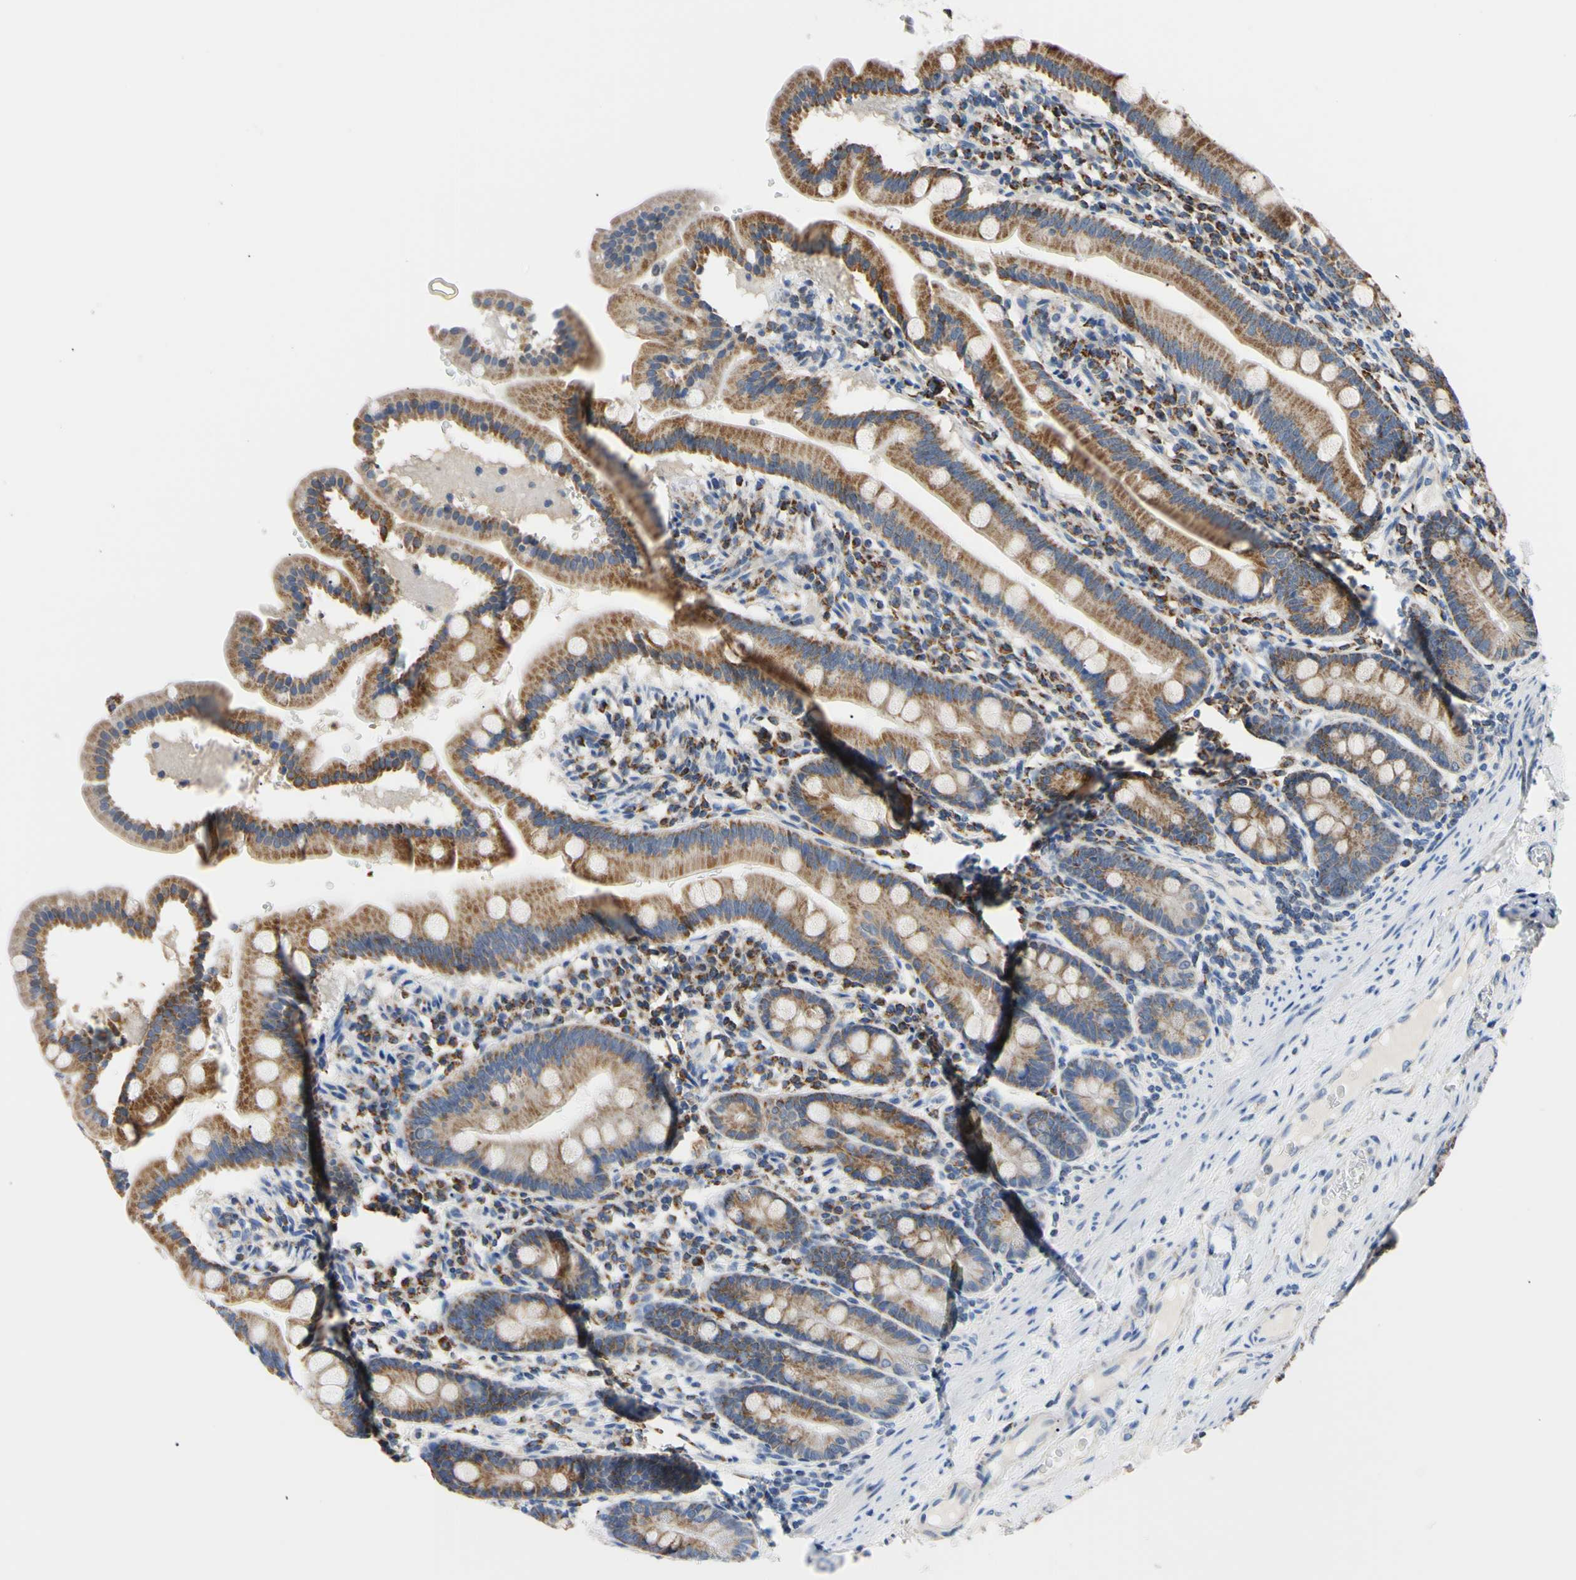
{"staining": {"intensity": "moderate", "quantity": ">75%", "location": "cytoplasmic/membranous"}, "tissue": "duodenum", "cell_type": "Glandular cells", "image_type": "normal", "snomed": [{"axis": "morphology", "description": "Normal tissue, NOS"}, {"axis": "topography", "description": "Duodenum"}], "caption": "Normal duodenum reveals moderate cytoplasmic/membranous expression in about >75% of glandular cells, visualized by immunohistochemistry.", "gene": "CLPP", "patient": {"sex": "male", "age": 50}}